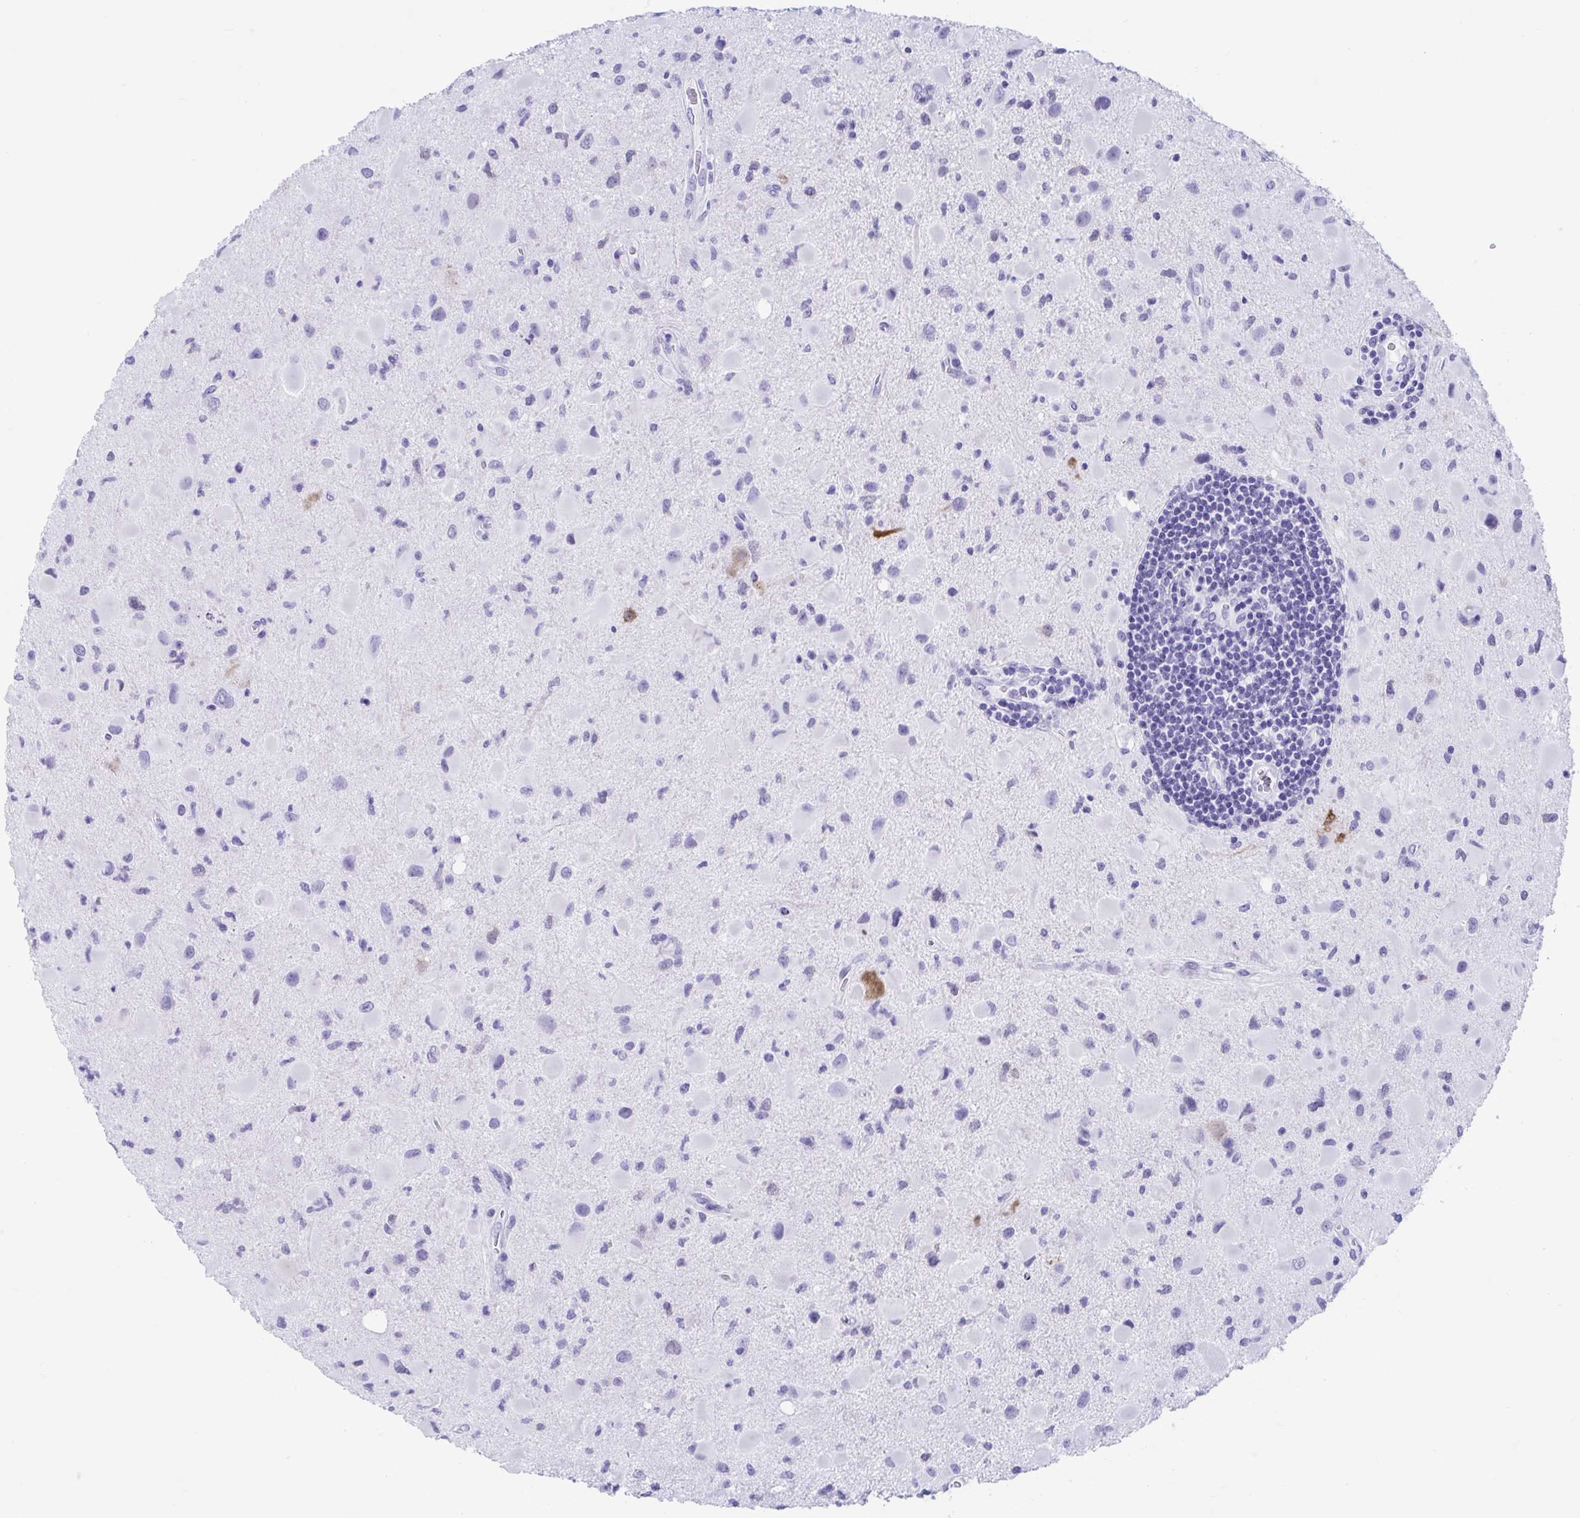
{"staining": {"intensity": "negative", "quantity": "none", "location": "none"}, "tissue": "glioma", "cell_type": "Tumor cells", "image_type": "cancer", "snomed": [{"axis": "morphology", "description": "Glioma, malignant, Low grade"}, {"axis": "topography", "description": "Brain"}], "caption": "Immunohistochemical staining of glioma displays no significant expression in tumor cells.", "gene": "TMEM35A", "patient": {"sex": "female", "age": 32}}